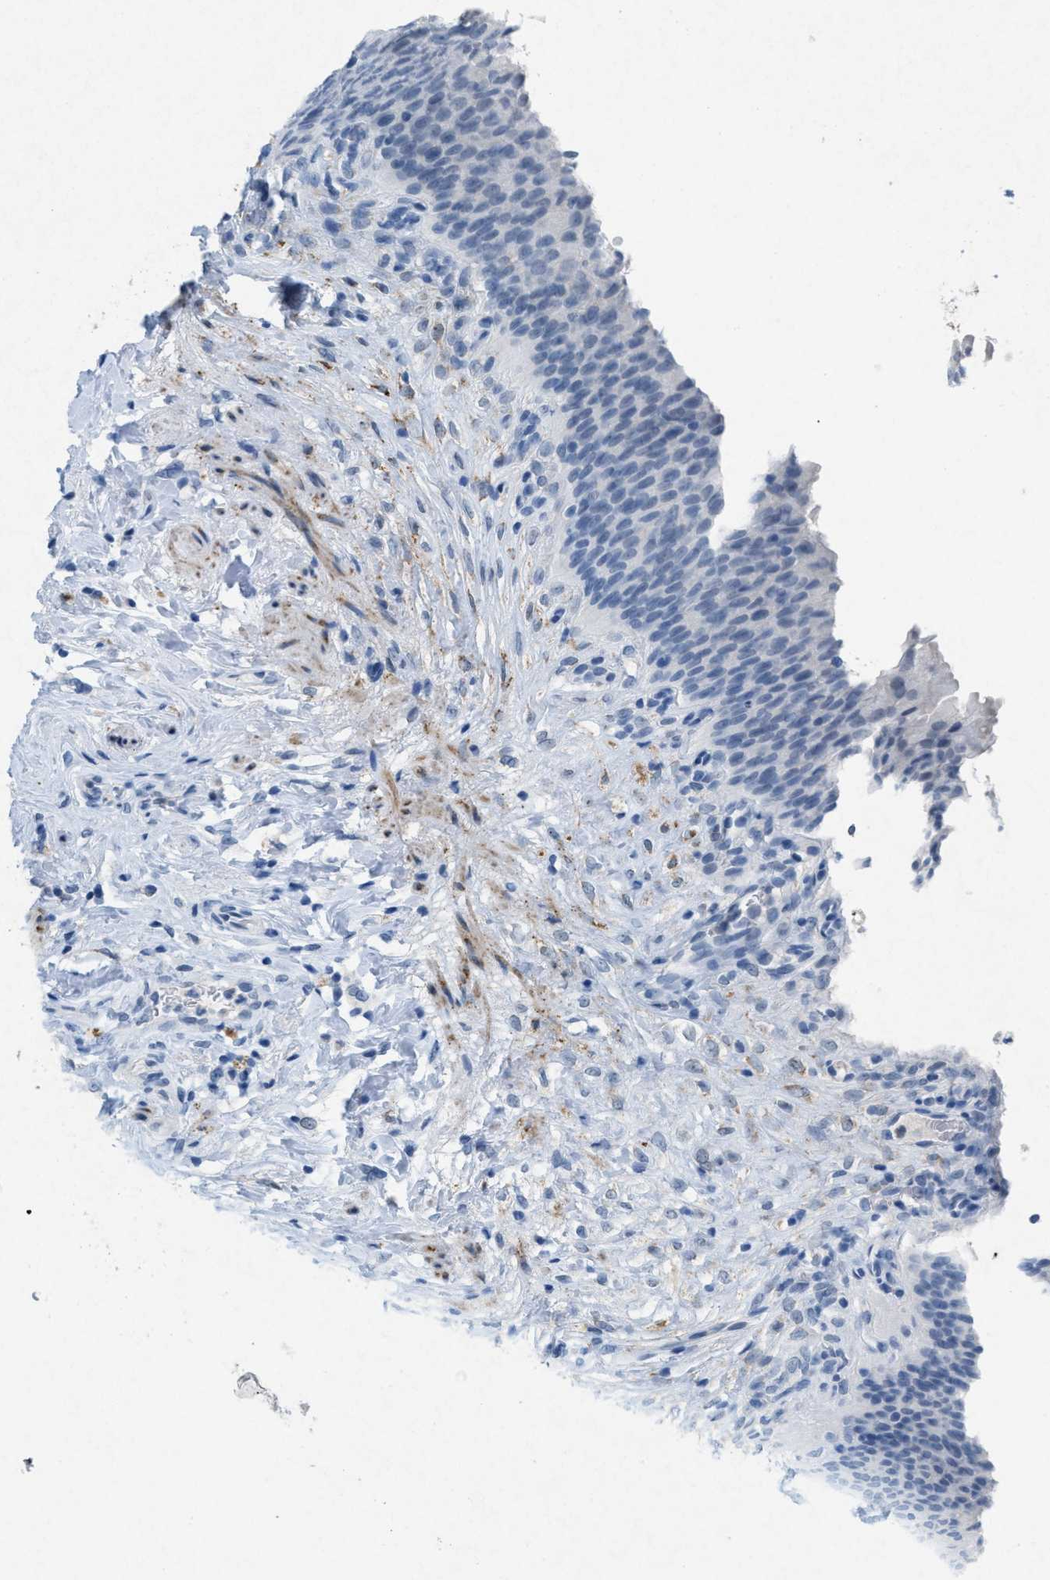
{"staining": {"intensity": "negative", "quantity": "none", "location": "none"}, "tissue": "urinary bladder", "cell_type": "Urothelial cells", "image_type": "normal", "snomed": [{"axis": "morphology", "description": "Normal tissue, NOS"}, {"axis": "topography", "description": "Urinary bladder"}], "caption": "Immunohistochemistry micrograph of normal urinary bladder: urinary bladder stained with DAB (3,3'-diaminobenzidine) exhibits no significant protein positivity in urothelial cells.", "gene": "TASOR", "patient": {"sex": "female", "age": 79}}